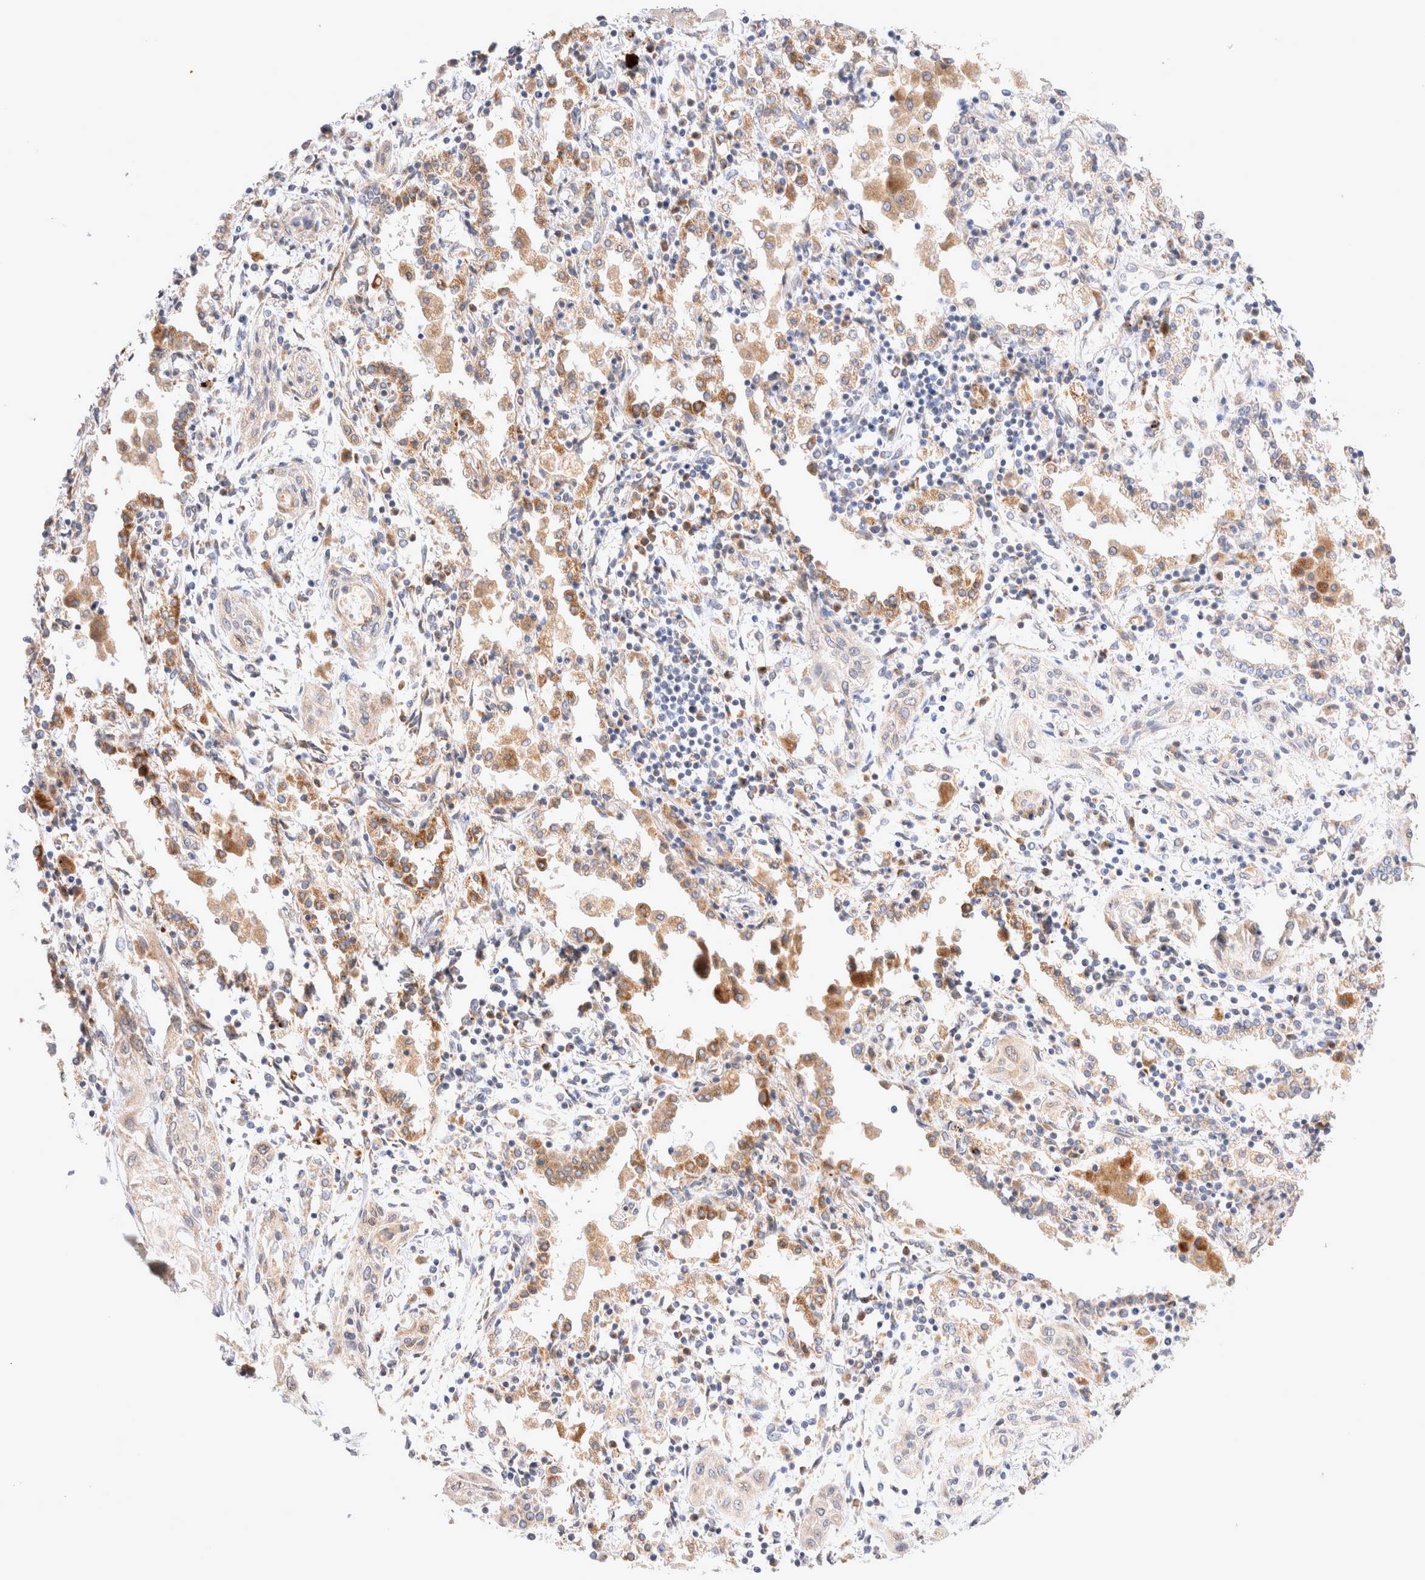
{"staining": {"intensity": "moderate", "quantity": ">75%", "location": "cytoplasmic/membranous"}, "tissue": "lung cancer", "cell_type": "Tumor cells", "image_type": "cancer", "snomed": [{"axis": "morphology", "description": "Squamous cell carcinoma, NOS"}, {"axis": "topography", "description": "Lung"}], "caption": "An IHC histopathology image of neoplastic tissue is shown. Protein staining in brown labels moderate cytoplasmic/membranous positivity in squamous cell carcinoma (lung) within tumor cells.", "gene": "NPC1", "patient": {"sex": "female", "age": 47}}